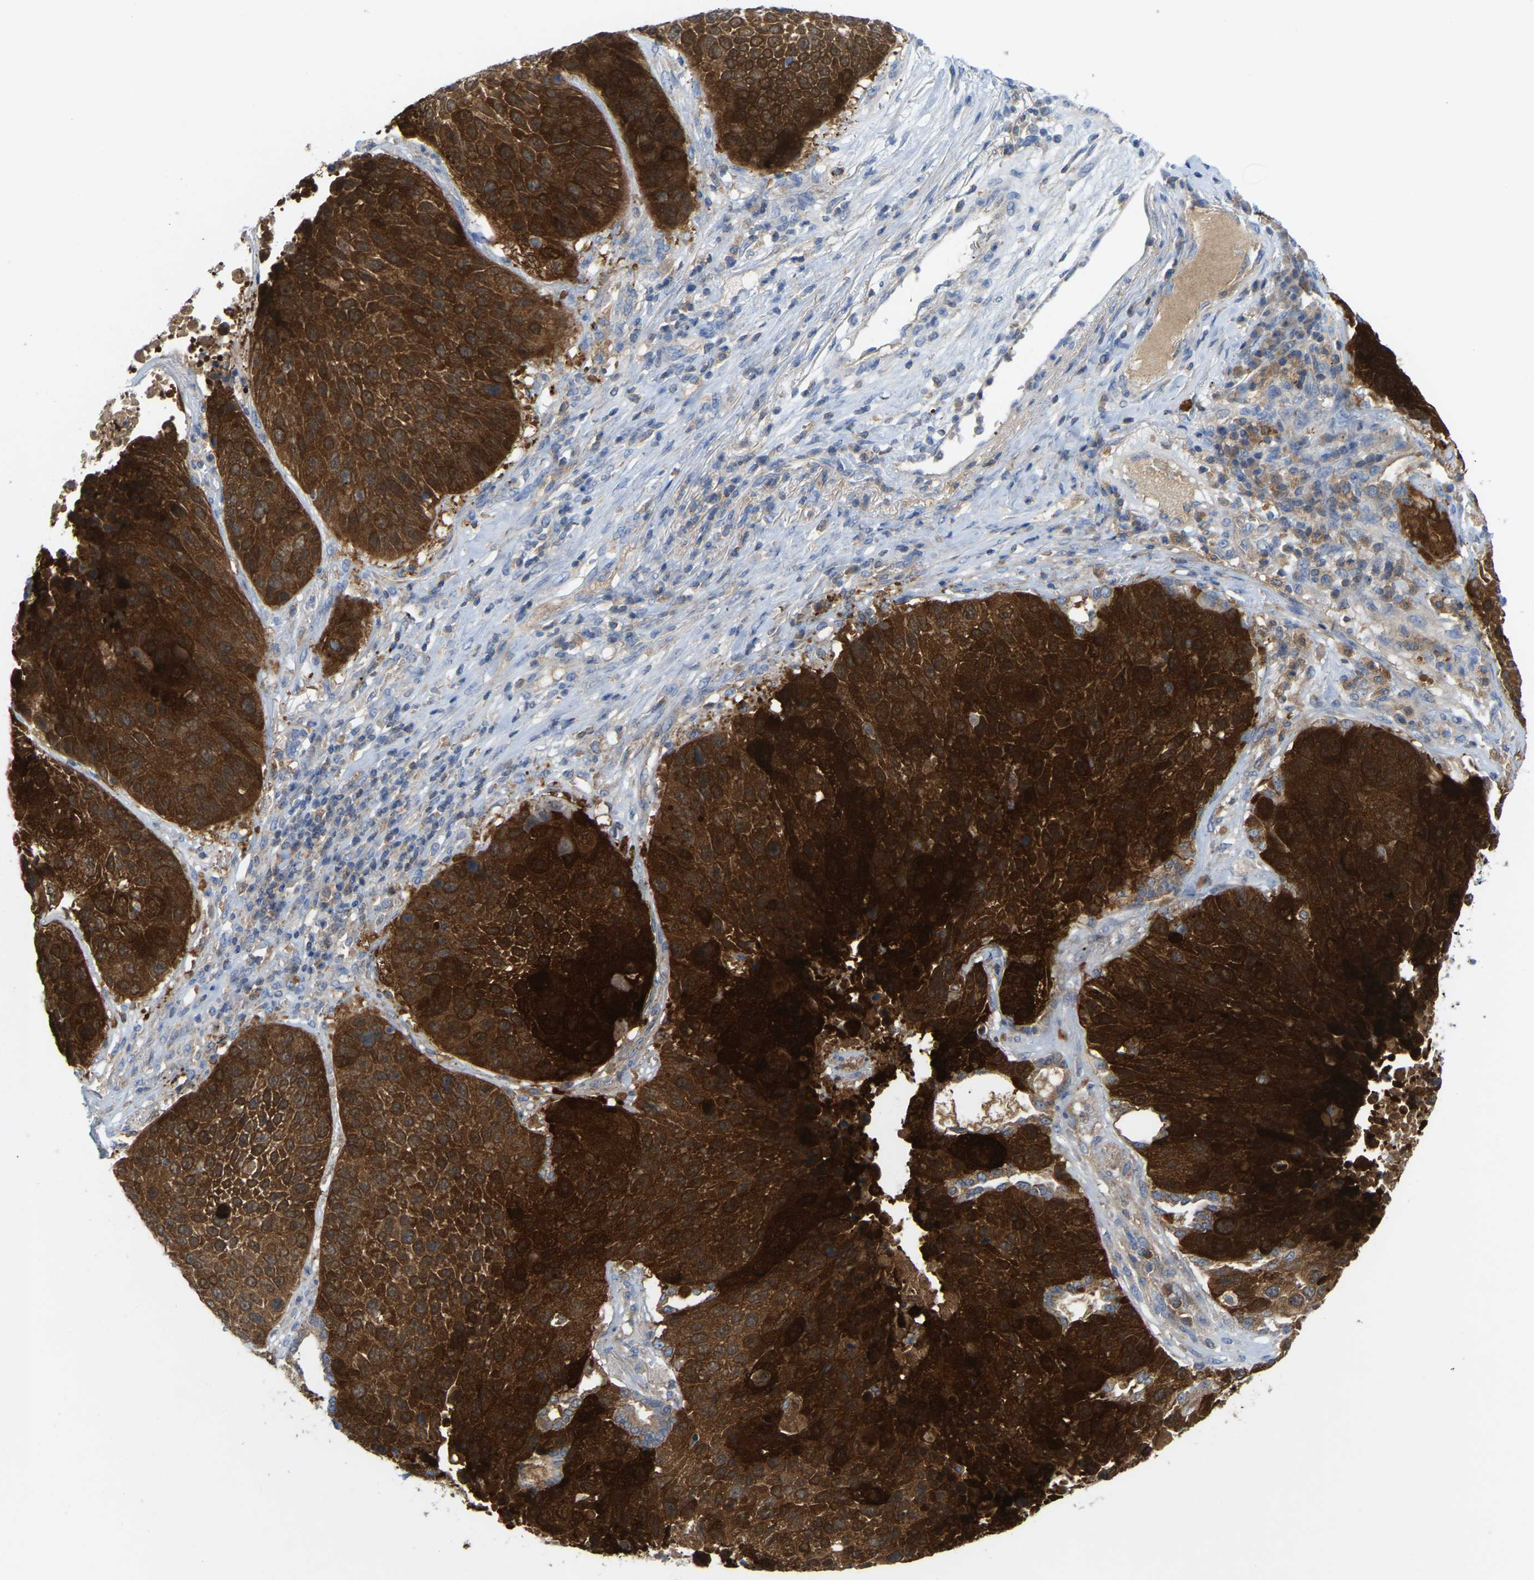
{"staining": {"intensity": "strong", "quantity": ">75%", "location": "cytoplasmic/membranous"}, "tissue": "lung cancer", "cell_type": "Tumor cells", "image_type": "cancer", "snomed": [{"axis": "morphology", "description": "Squamous cell carcinoma, NOS"}, {"axis": "topography", "description": "Lung"}], "caption": "A photomicrograph of lung cancer (squamous cell carcinoma) stained for a protein displays strong cytoplasmic/membranous brown staining in tumor cells.", "gene": "SERPINB5", "patient": {"sex": "male", "age": 61}}